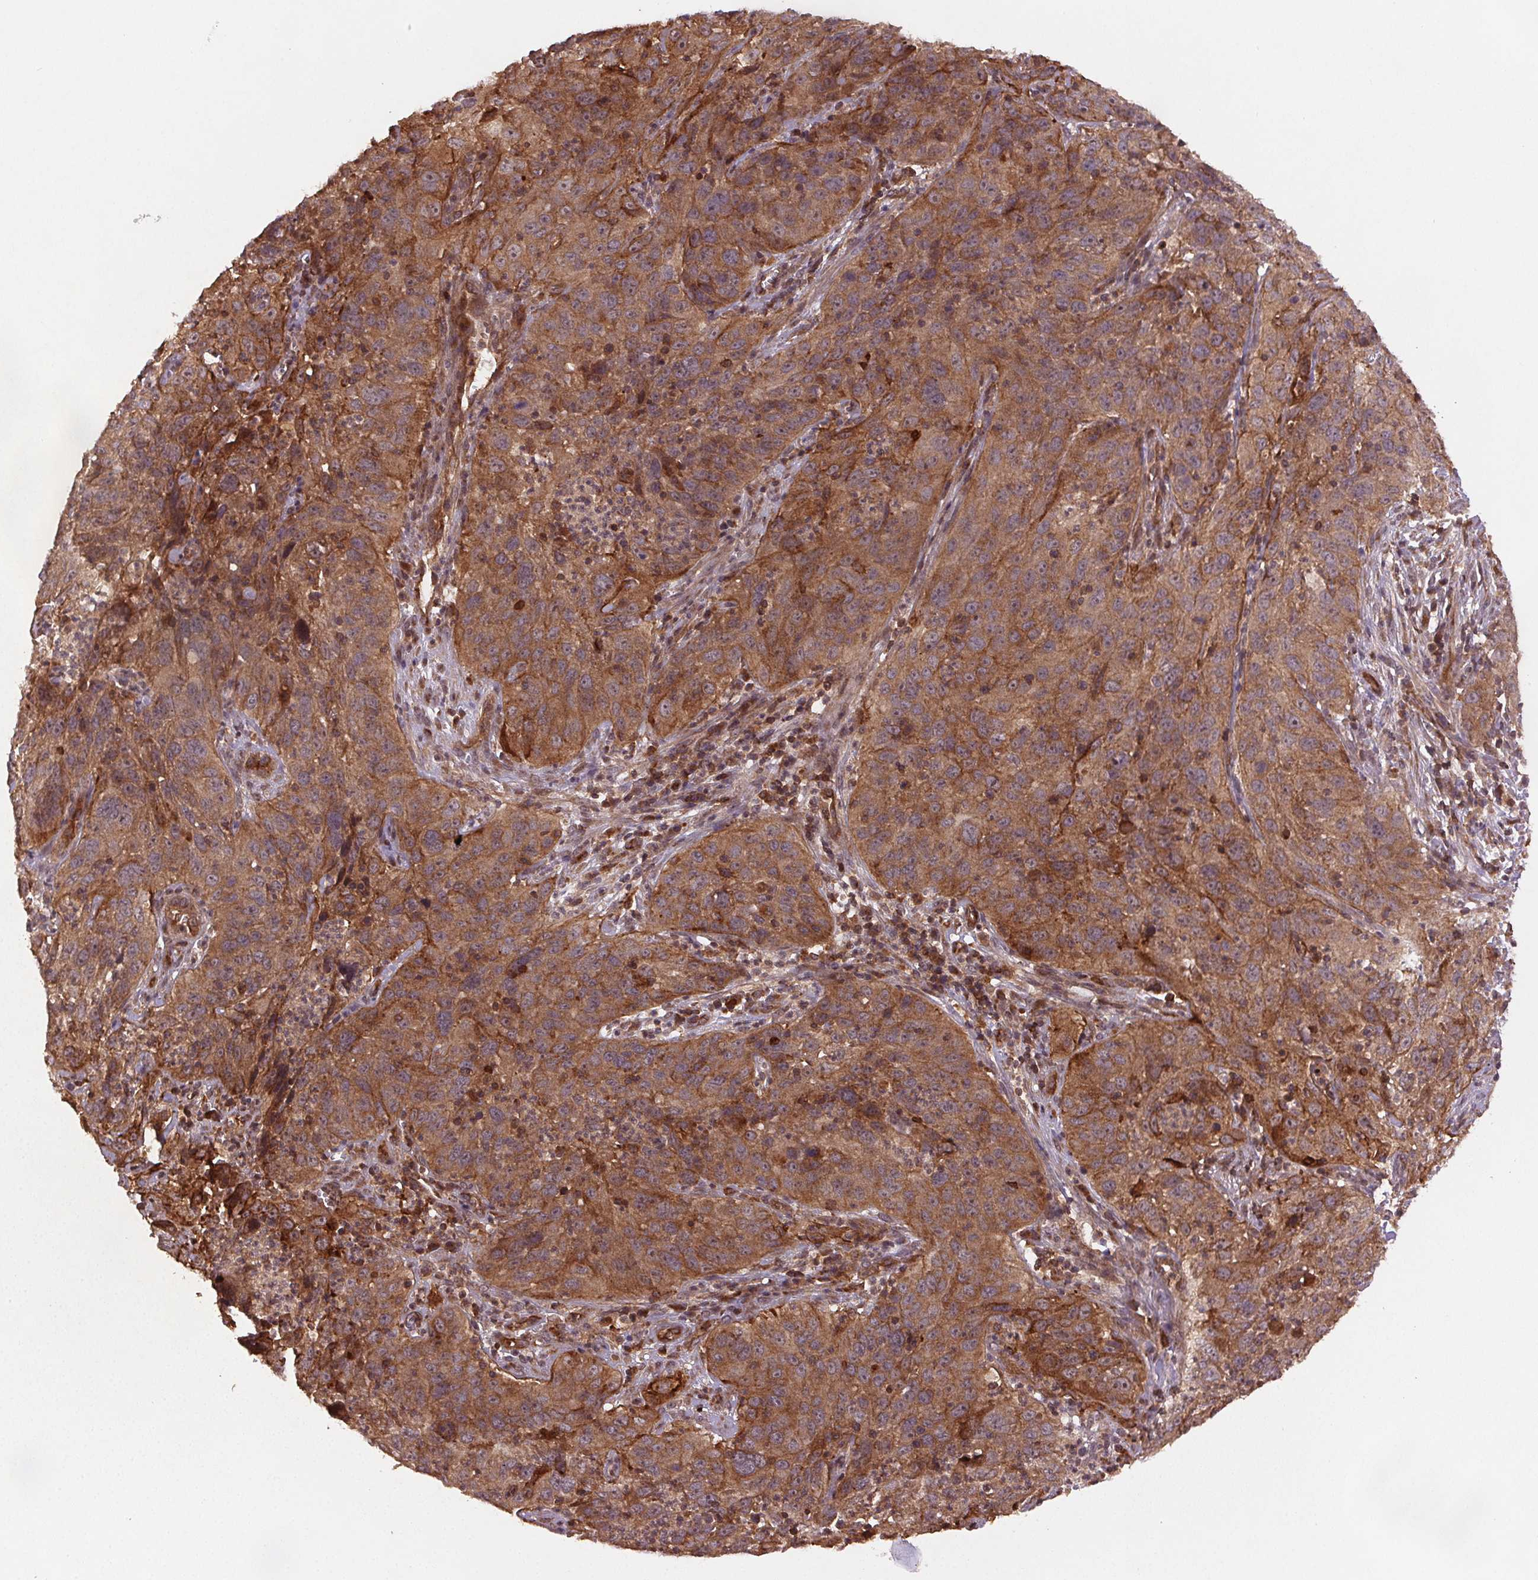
{"staining": {"intensity": "moderate", "quantity": ">75%", "location": "cytoplasmic/membranous"}, "tissue": "cervical cancer", "cell_type": "Tumor cells", "image_type": "cancer", "snomed": [{"axis": "morphology", "description": "Squamous cell carcinoma, NOS"}, {"axis": "topography", "description": "Cervix"}], "caption": "Immunohistochemistry (IHC) (DAB (3,3'-diaminobenzidine)) staining of human cervical cancer (squamous cell carcinoma) reveals moderate cytoplasmic/membranous protein expression in approximately >75% of tumor cells. (DAB IHC with brightfield microscopy, high magnification).", "gene": "SEC14L2", "patient": {"sex": "female", "age": 32}}